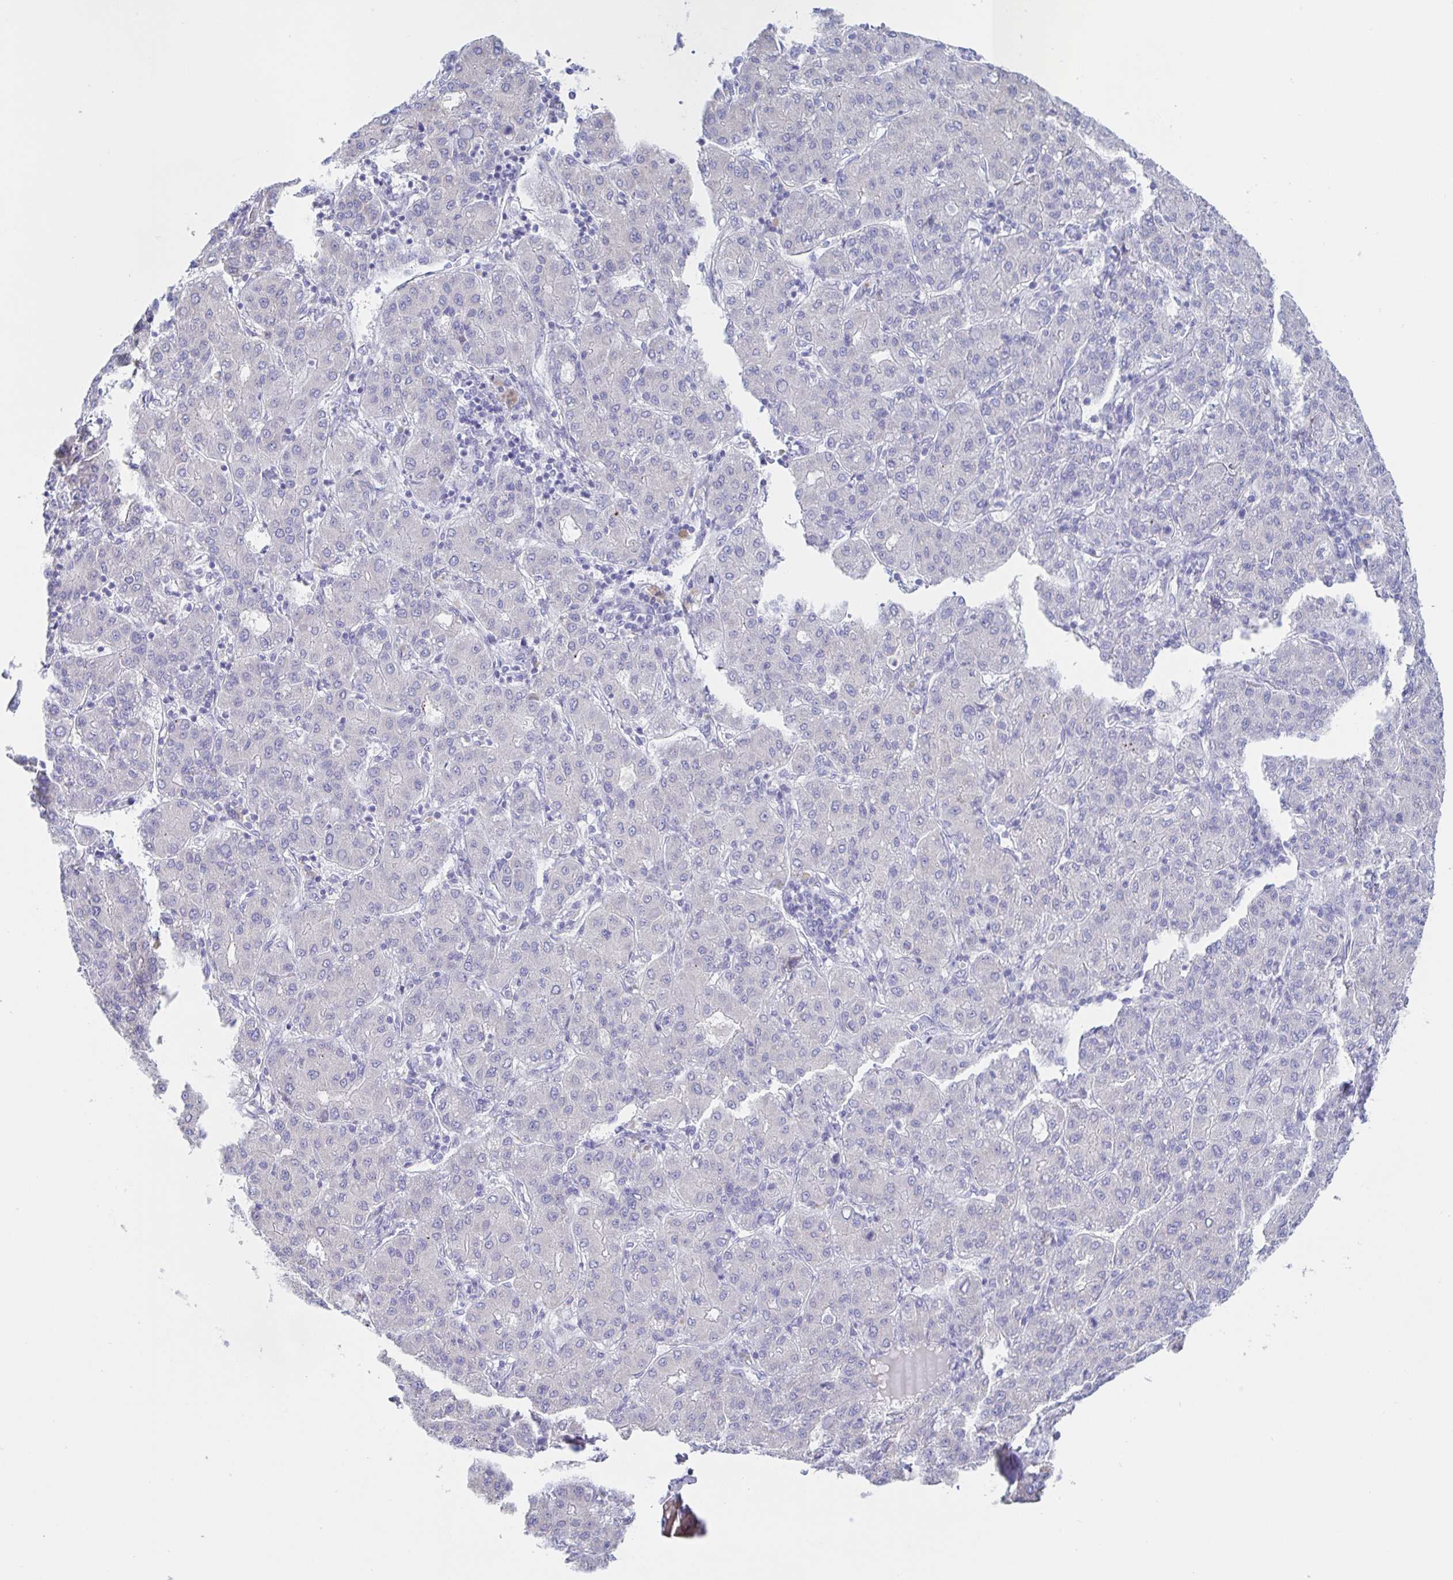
{"staining": {"intensity": "negative", "quantity": "none", "location": "none"}, "tissue": "liver cancer", "cell_type": "Tumor cells", "image_type": "cancer", "snomed": [{"axis": "morphology", "description": "Carcinoma, Hepatocellular, NOS"}, {"axis": "topography", "description": "Liver"}], "caption": "IHC of human hepatocellular carcinoma (liver) exhibits no expression in tumor cells. (DAB (3,3'-diaminobenzidine) IHC visualized using brightfield microscopy, high magnification).", "gene": "SIAH3", "patient": {"sex": "male", "age": 65}}